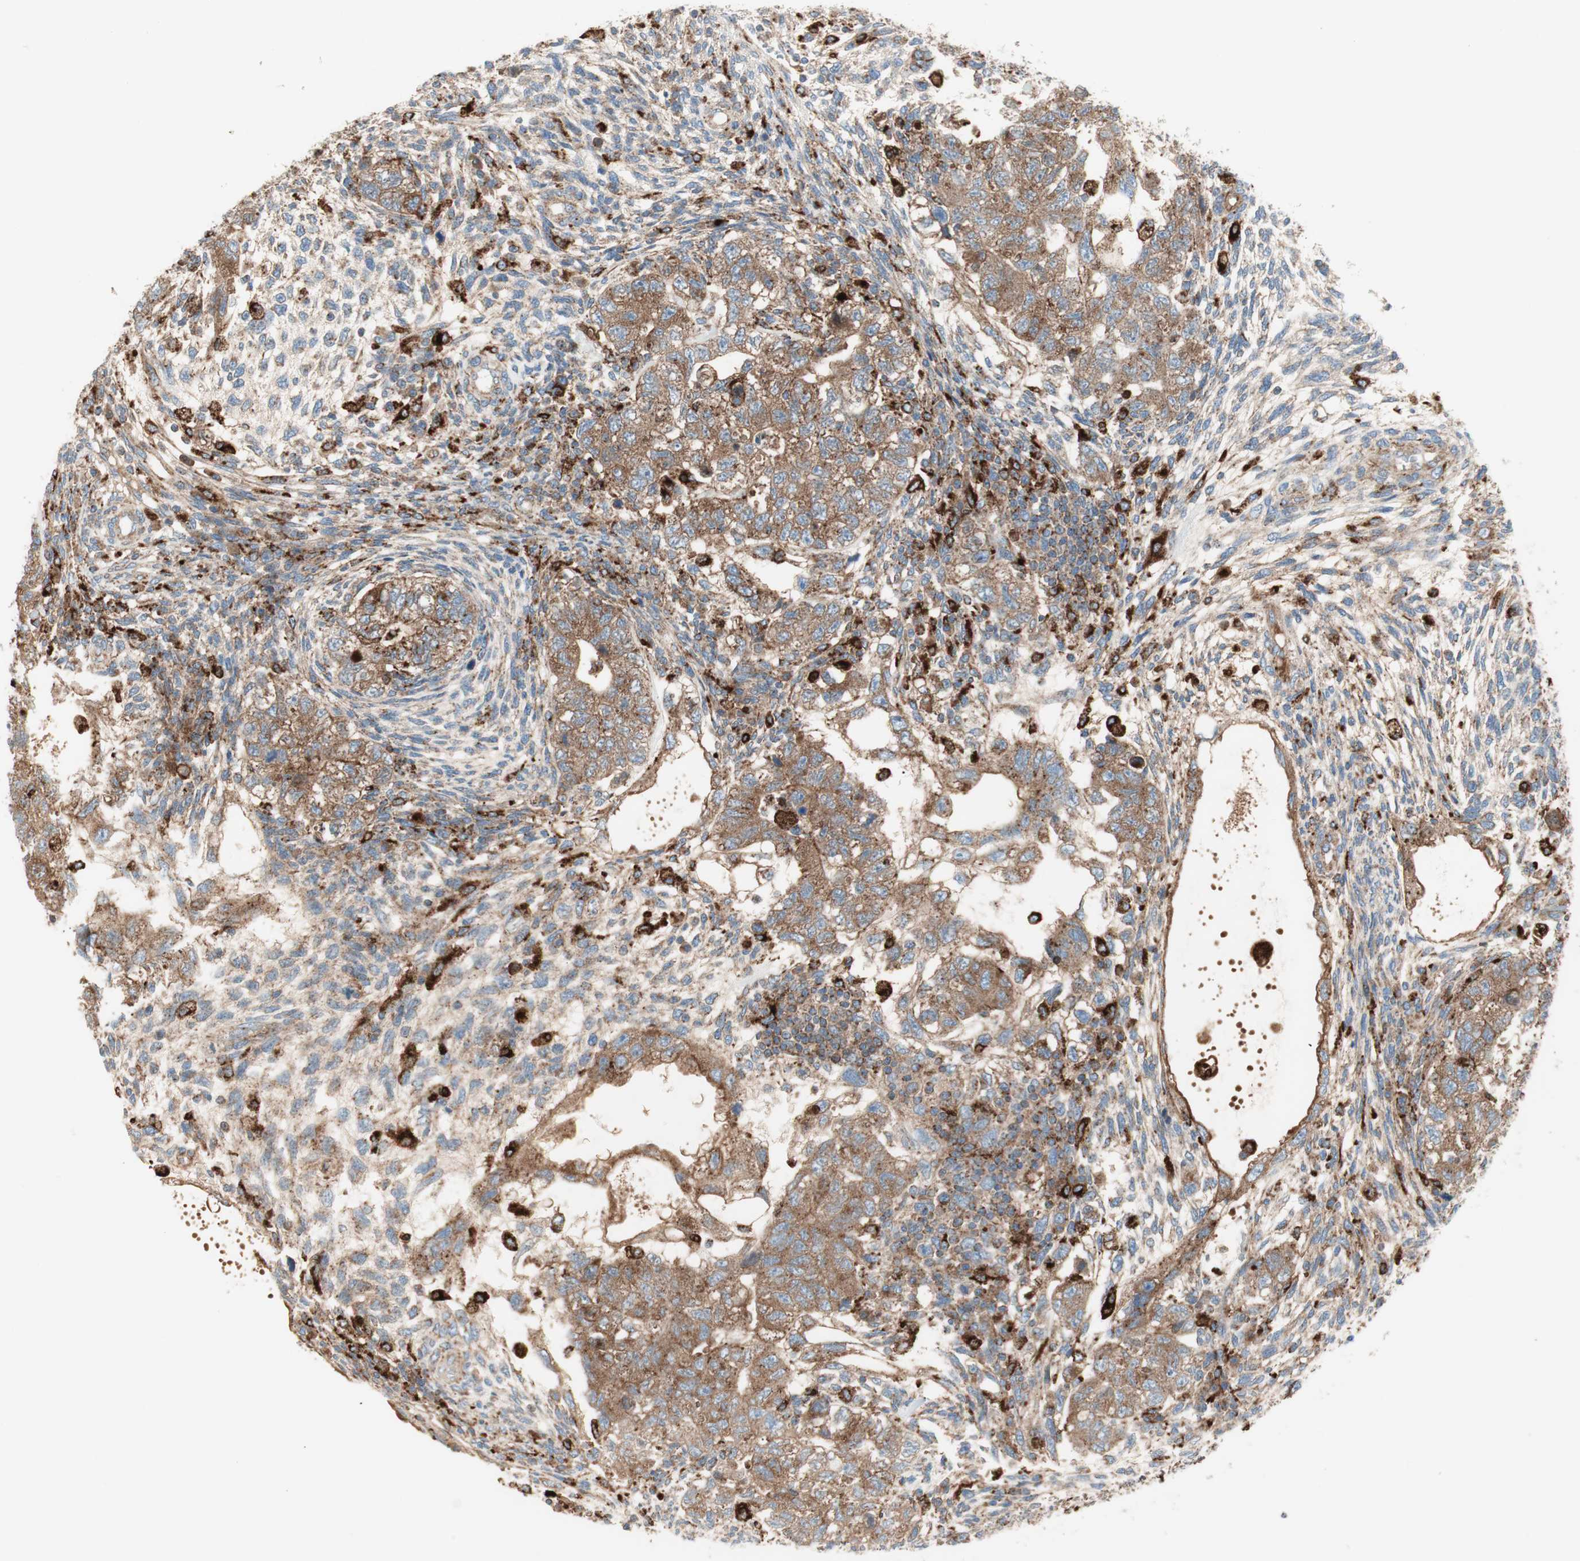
{"staining": {"intensity": "moderate", "quantity": ">75%", "location": "cytoplasmic/membranous"}, "tissue": "testis cancer", "cell_type": "Tumor cells", "image_type": "cancer", "snomed": [{"axis": "morphology", "description": "Normal tissue, NOS"}, {"axis": "morphology", "description": "Carcinoma, Embryonal, NOS"}, {"axis": "topography", "description": "Testis"}], "caption": "The immunohistochemical stain shows moderate cytoplasmic/membranous expression in tumor cells of embryonal carcinoma (testis) tissue.", "gene": "ATP6V1G1", "patient": {"sex": "male", "age": 36}}